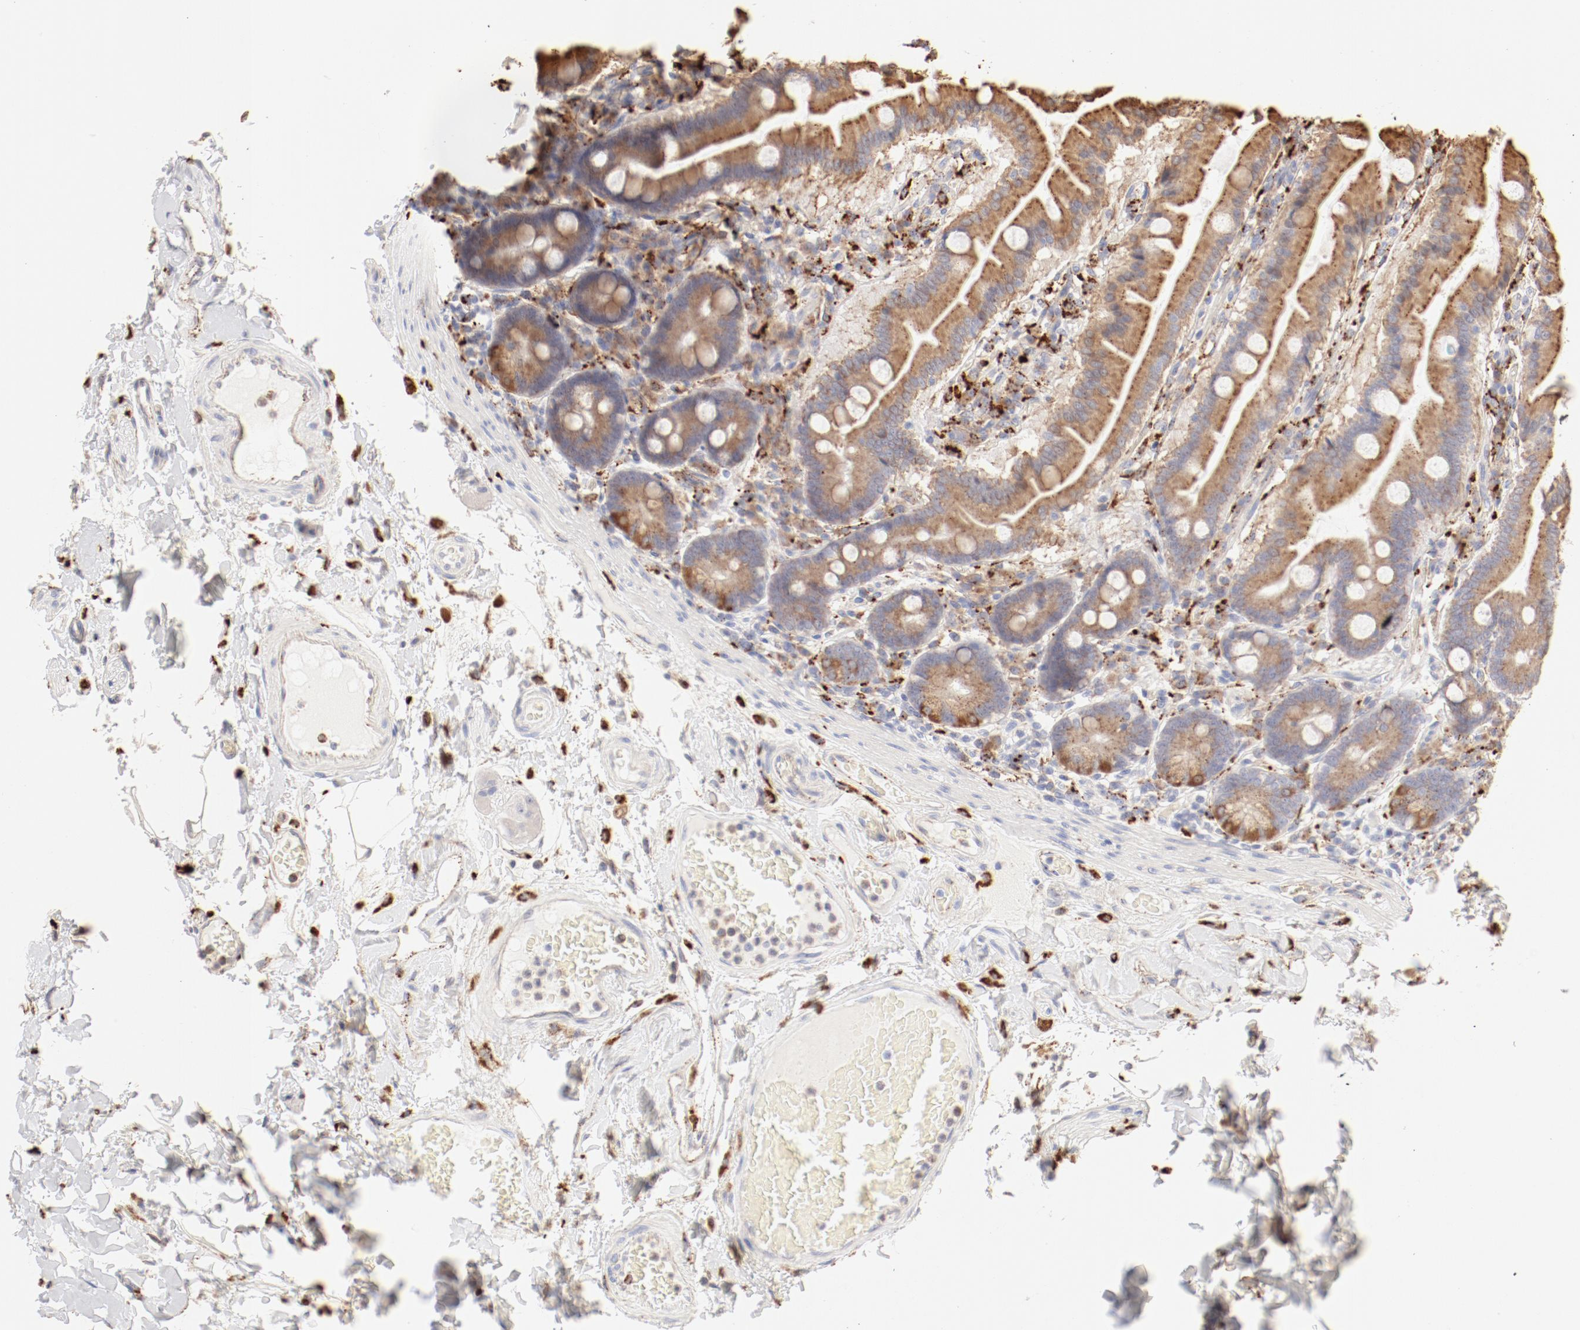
{"staining": {"intensity": "moderate", "quantity": "<25%", "location": "cytoplasmic/membranous"}, "tissue": "duodenum", "cell_type": "Glandular cells", "image_type": "normal", "snomed": [{"axis": "morphology", "description": "Normal tissue, NOS"}, {"axis": "topography", "description": "Duodenum"}], "caption": "Benign duodenum reveals moderate cytoplasmic/membranous expression in approximately <25% of glandular cells, visualized by immunohistochemistry.", "gene": "CTSH", "patient": {"sex": "female", "age": 64}}